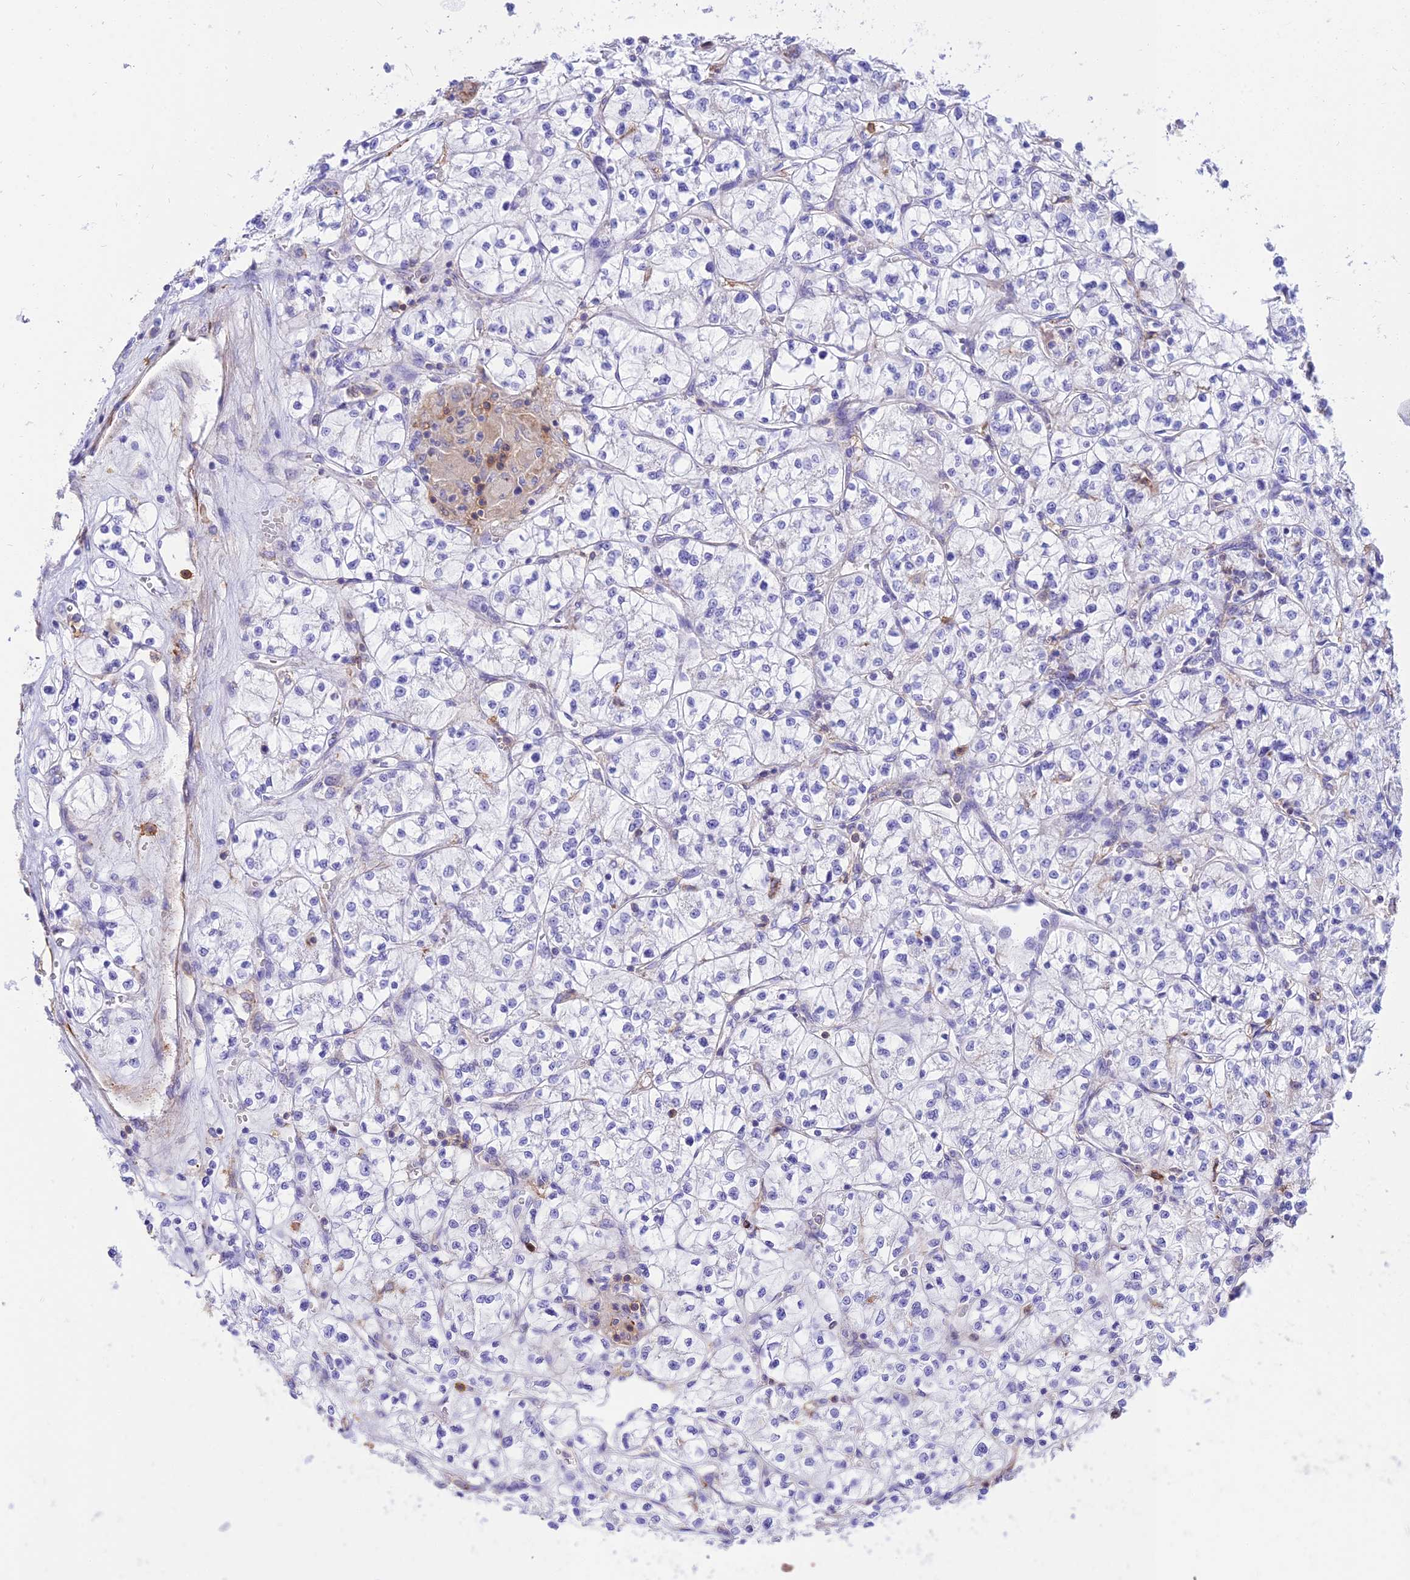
{"staining": {"intensity": "negative", "quantity": "none", "location": "none"}, "tissue": "renal cancer", "cell_type": "Tumor cells", "image_type": "cancer", "snomed": [{"axis": "morphology", "description": "Adenocarcinoma, NOS"}, {"axis": "topography", "description": "Kidney"}], "caption": "High magnification brightfield microscopy of renal adenocarcinoma stained with DAB (brown) and counterstained with hematoxylin (blue): tumor cells show no significant staining.", "gene": "SREK1IP1", "patient": {"sex": "female", "age": 64}}